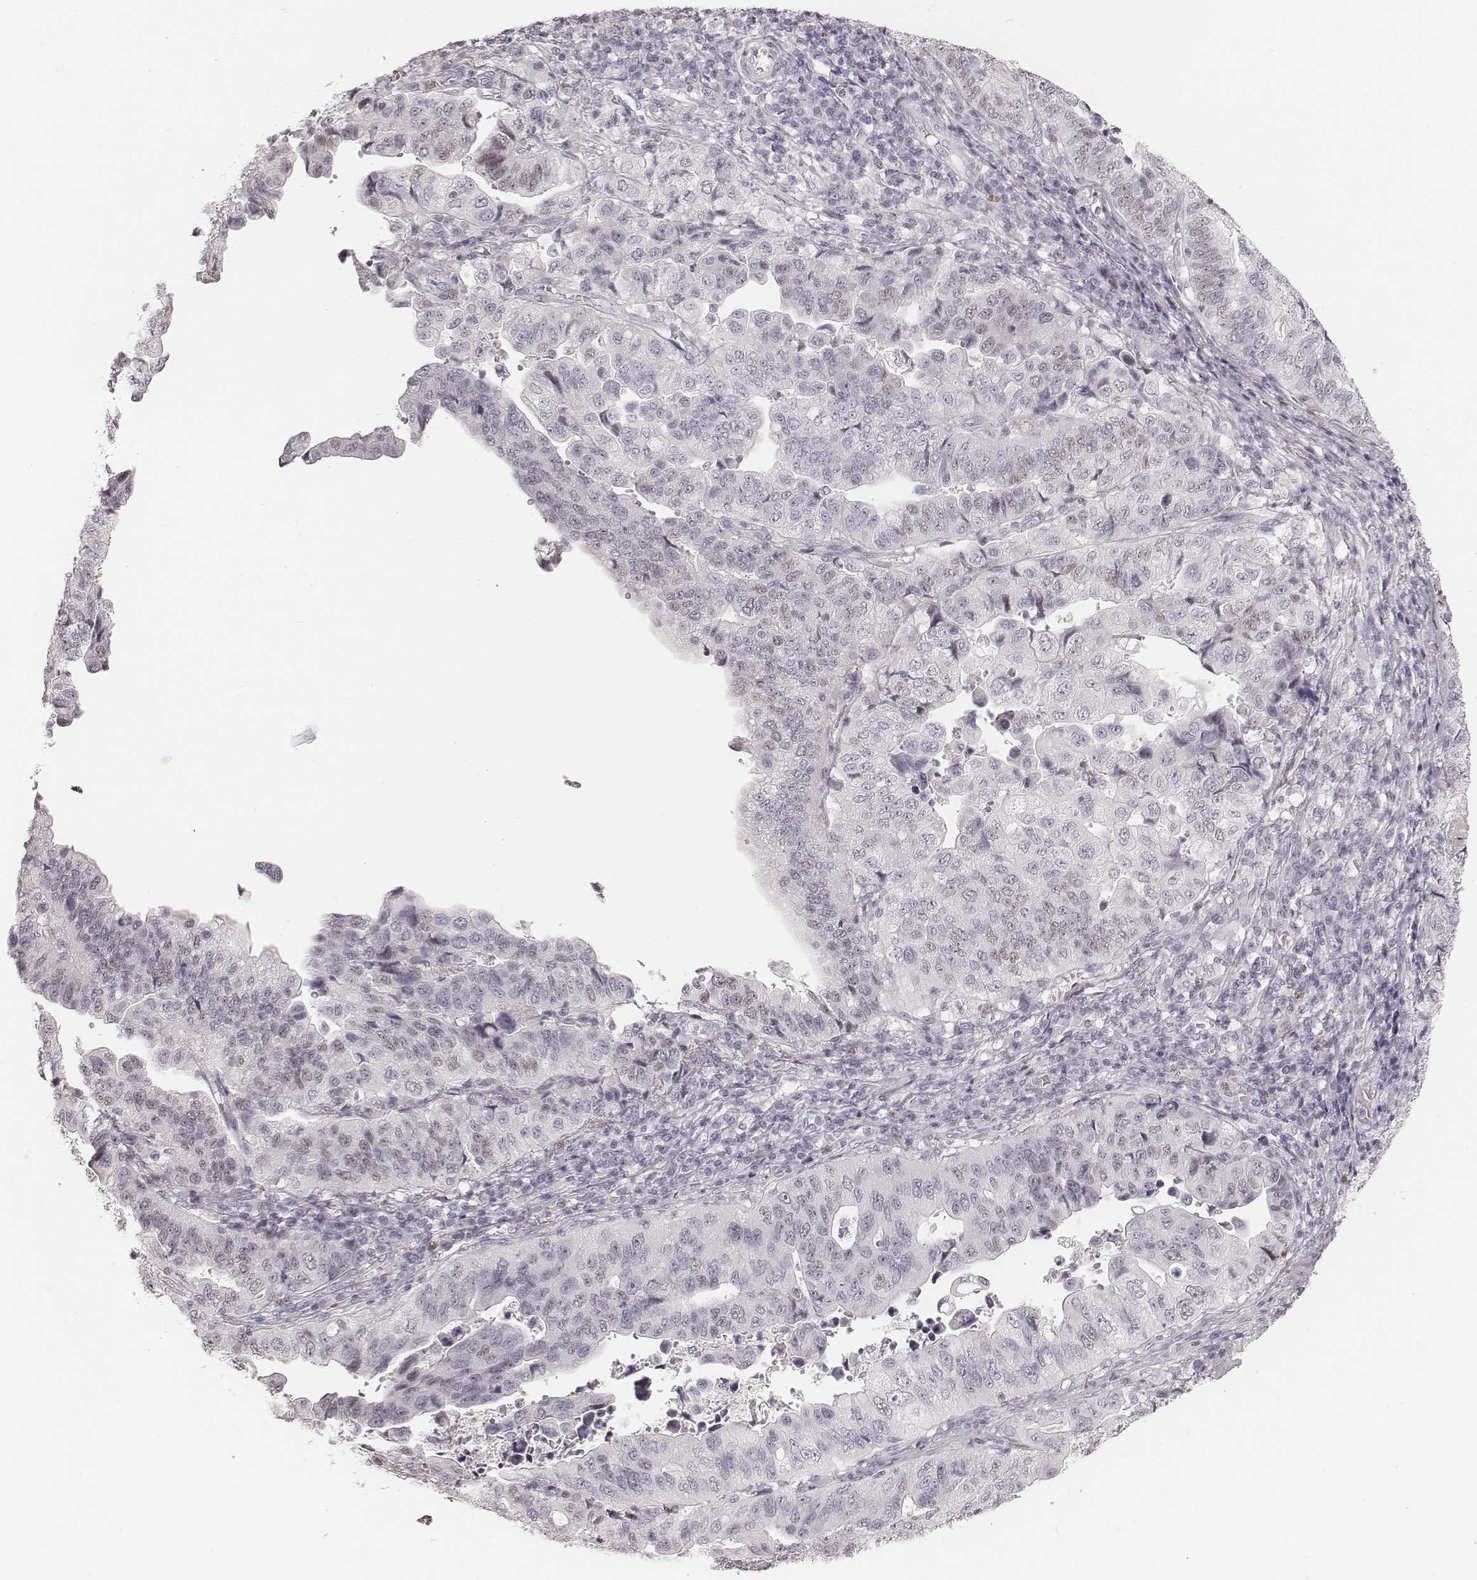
{"staining": {"intensity": "negative", "quantity": "none", "location": "none"}, "tissue": "stomach cancer", "cell_type": "Tumor cells", "image_type": "cancer", "snomed": [{"axis": "morphology", "description": "Adenocarcinoma, NOS"}, {"axis": "topography", "description": "Stomach, upper"}], "caption": "Immunohistochemistry micrograph of stomach cancer (adenocarcinoma) stained for a protein (brown), which reveals no staining in tumor cells. Nuclei are stained in blue.", "gene": "TEX37", "patient": {"sex": "female", "age": 67}}